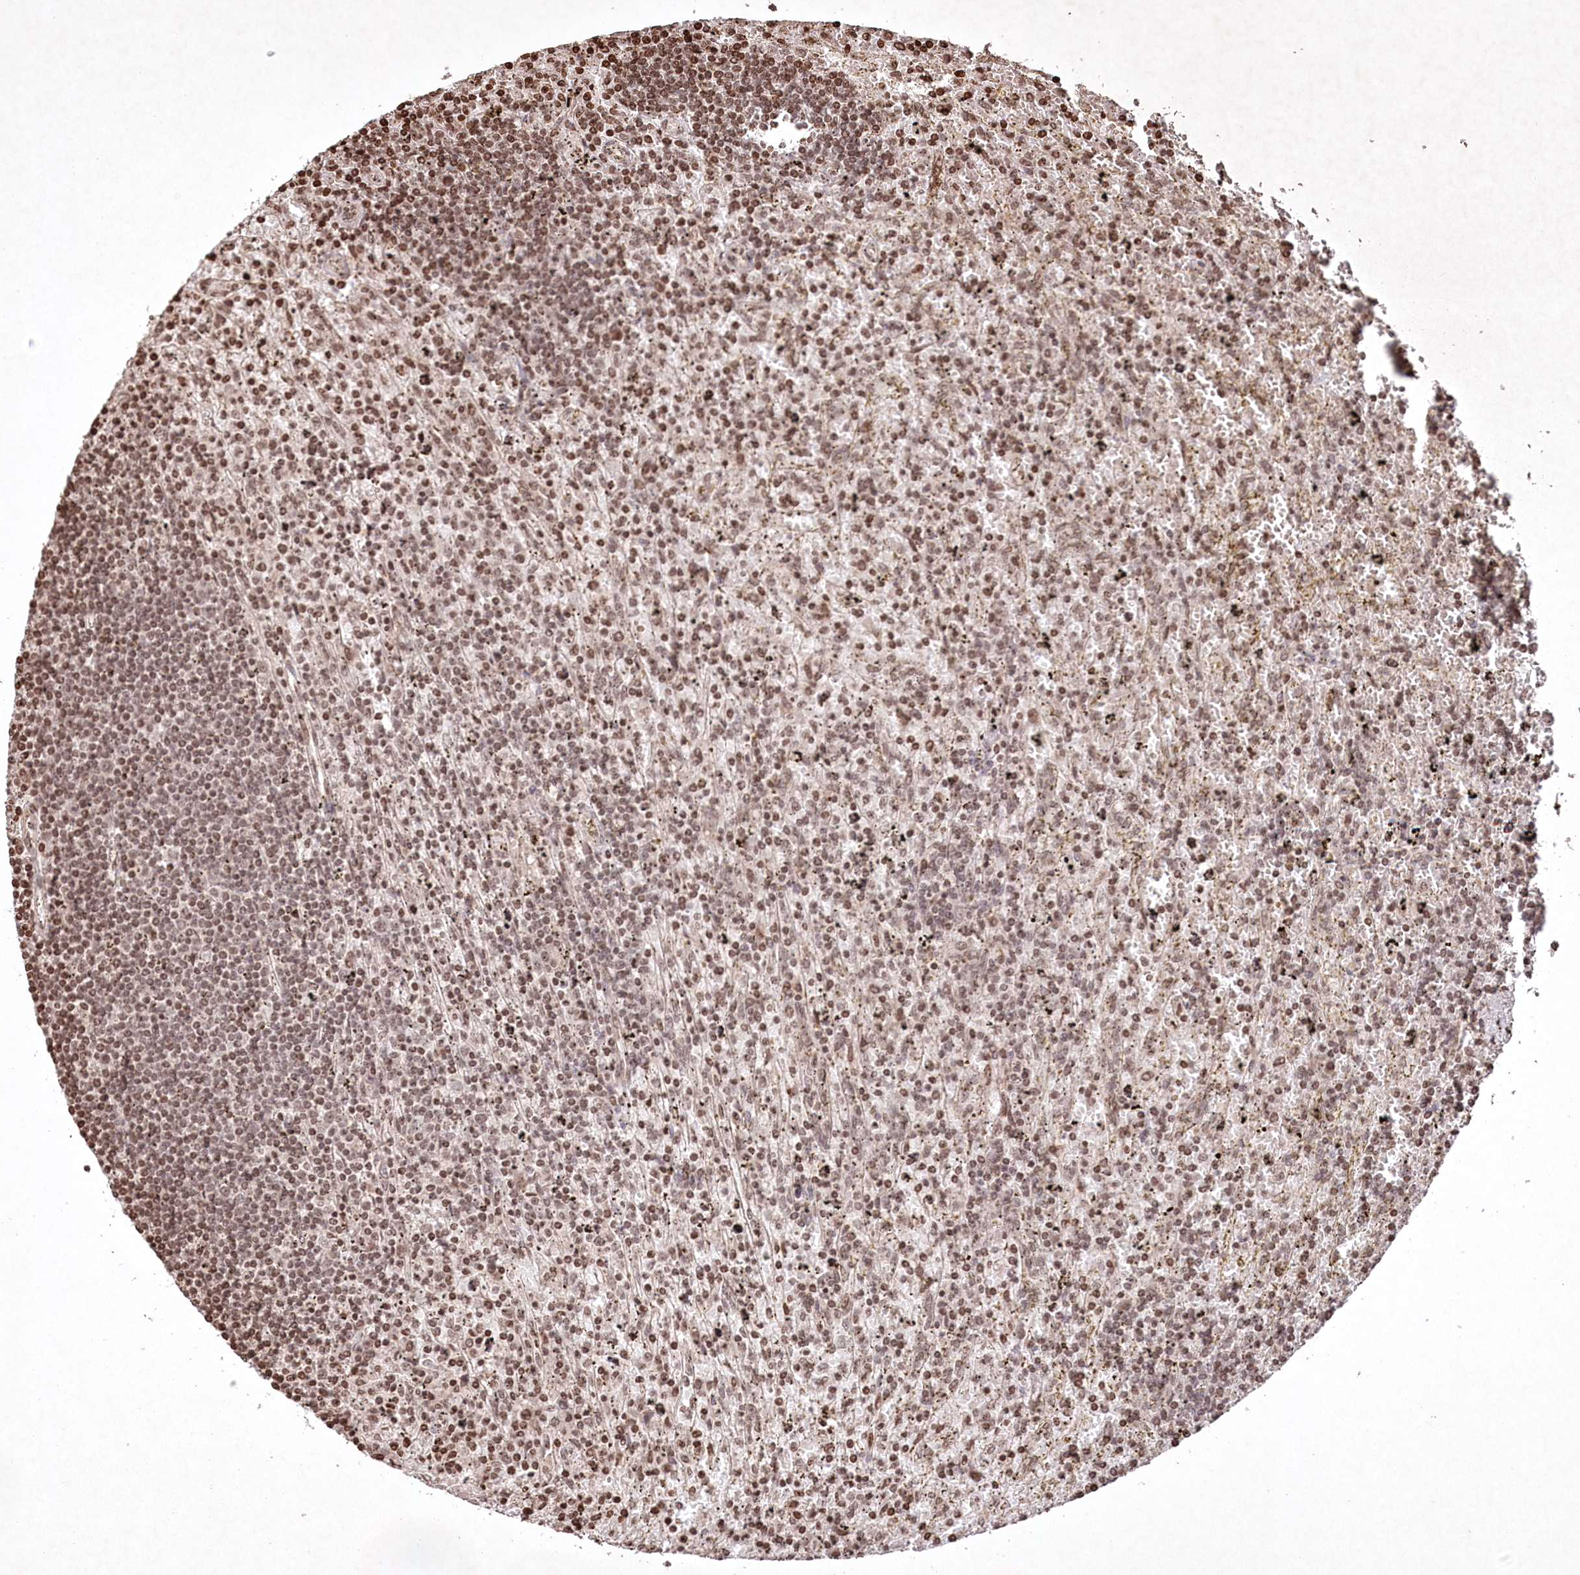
{"staining": {"intensity": "moderate", "quantity": ">75%", "location": "nuclear"}, "tissue": "lymphoma", "cell_type": "Tumor cells", "image_type": "cancer", "snomed": [{"axis": "morphology", "description": "Malignant lymphoma, non-Hodgkin's type, Low grade"}, {"axis": "topography", "description": "Spleen"}], "caption": "Malignant lymphoma, non-Hodgkin's type (low-grade) stained with DAB IHC shows medium levels of moderate nuclear staining in approximately >75% of tumor cells.", "gene": "CCSER2", "patient": {"sex": "male", "age": 76}}